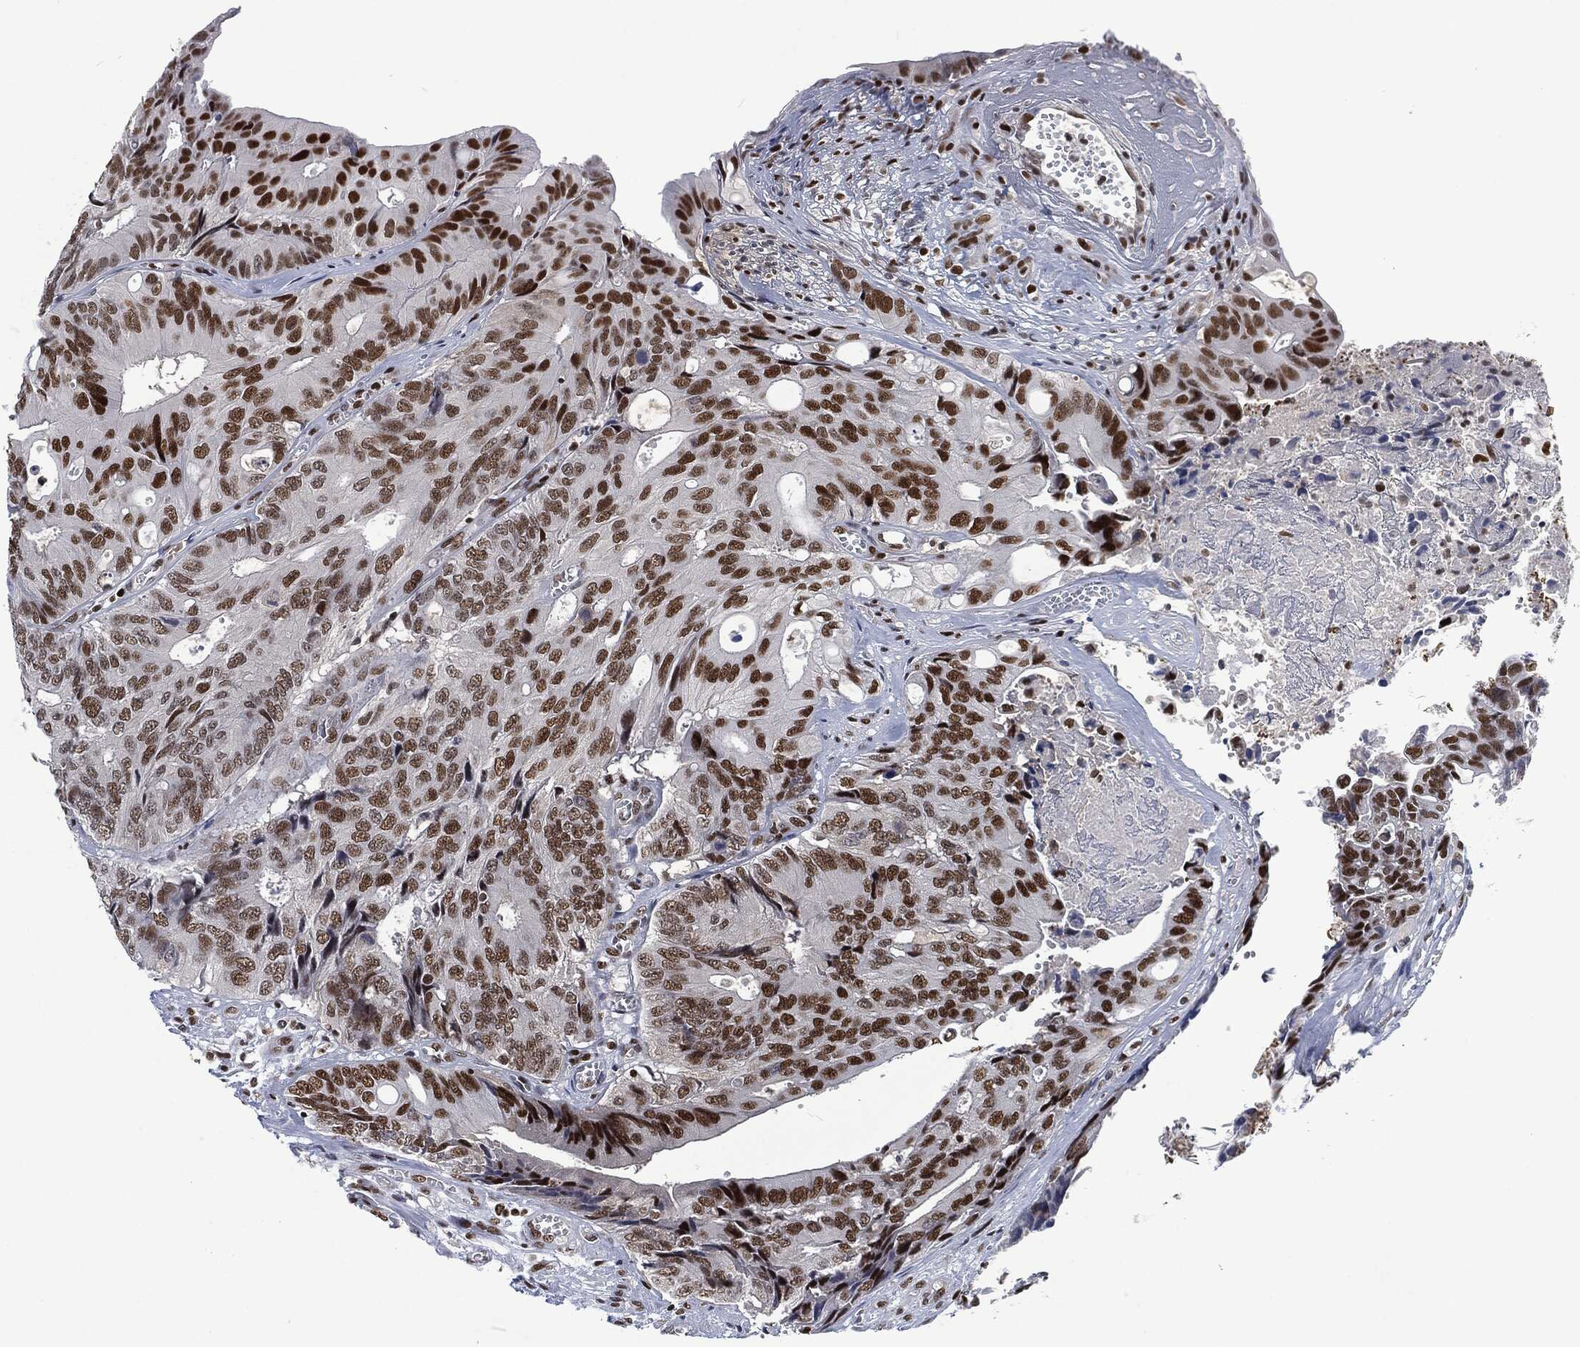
{"staining": {"intensity": "strong", "quantity": "25%-75%", "location": "nuclear"}, "tissue": "colorectal cancer", "cell_type": "Tumor cells", "image_type": "cancer", "snomed": [{"axis": "morphology", "description": "Normal tissue, NOS"}, {"axis": "morphology", "description": "Adenocarcinoma, NOS"}, {"axis": "topography", "description": "Colon"}], "caption": "An immunohistochemistry micrograph of tumor tissue is shown. Protein staining in brown labels strong nuclear positivity in colorectal adenocarcinoma within tumor cells. The staining is performed using DAB brown chromogen to label protein expression. The nuclei are counter-stained blue using hematoxylin.", "gene": "DCPS", "patient": {"sex": "male", "age": 65}}